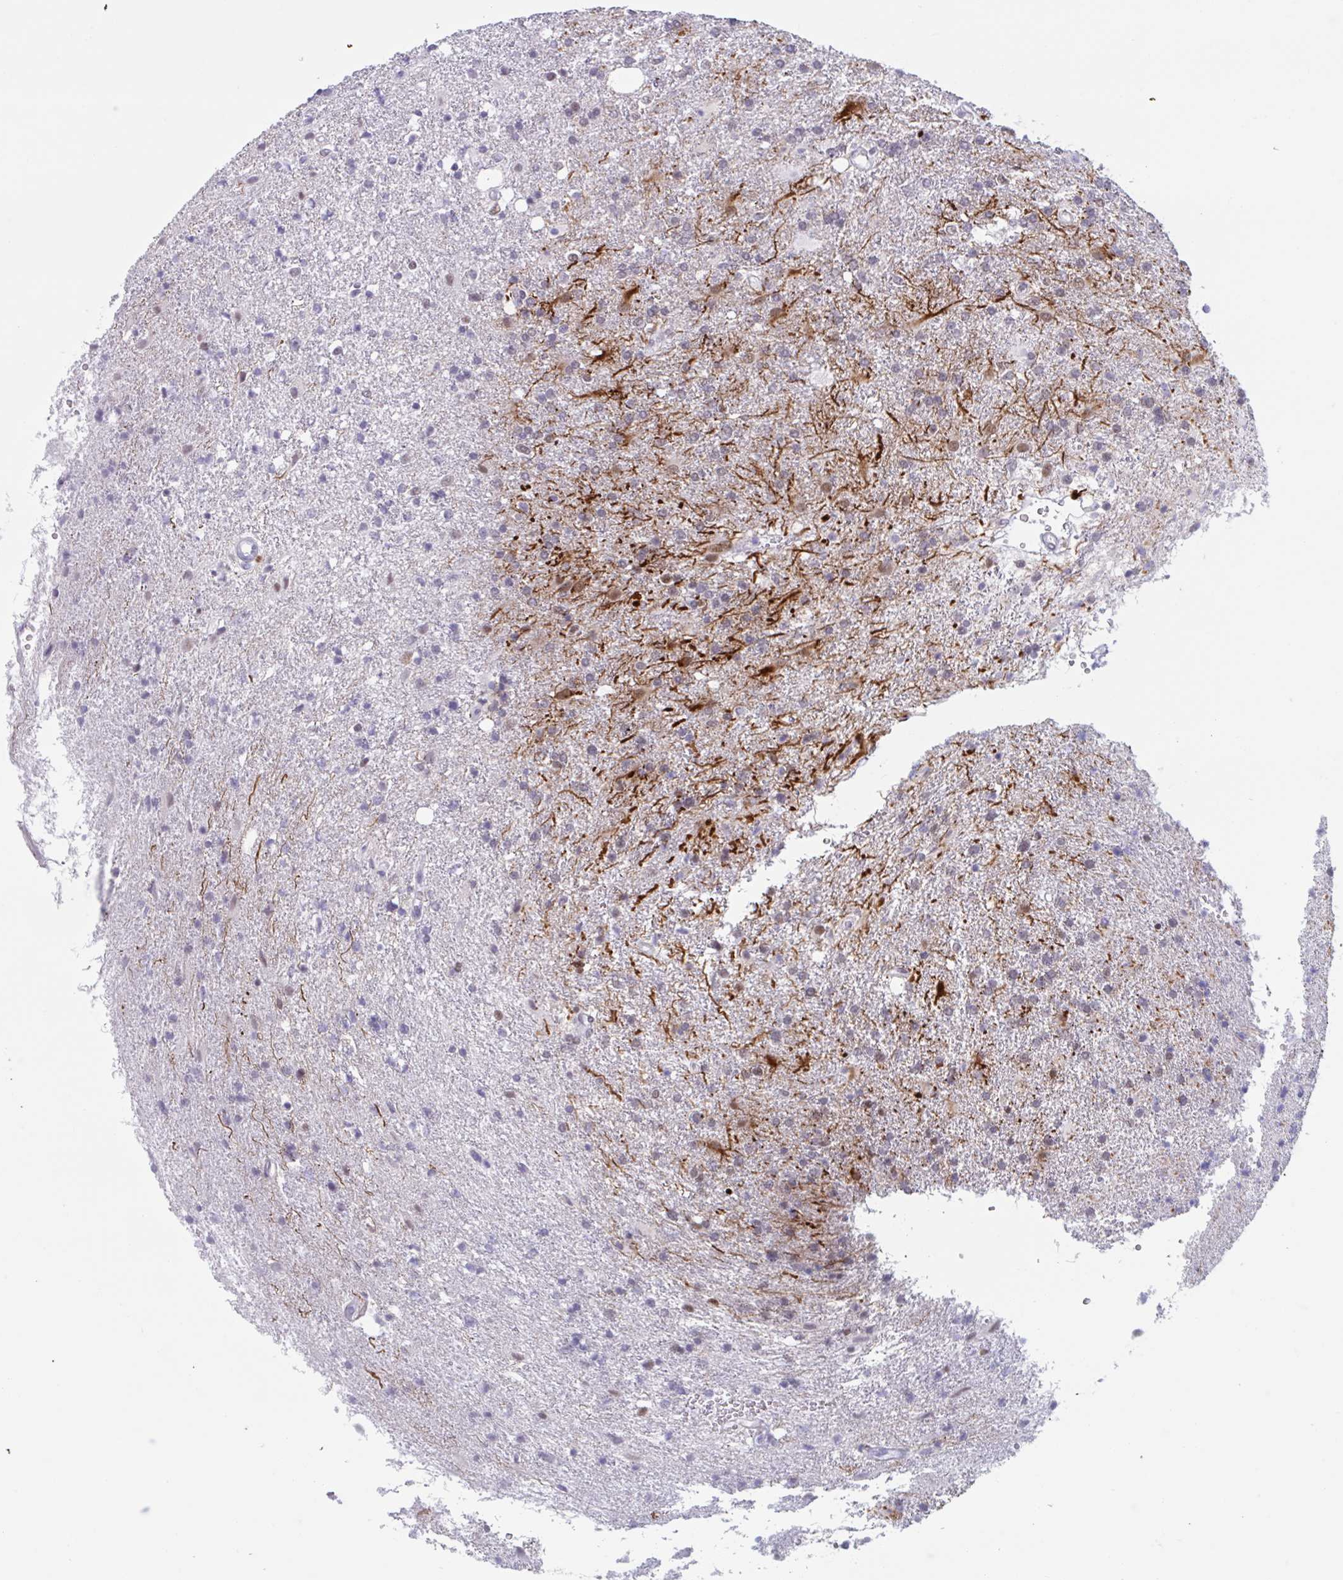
{"staining": {"intensity": "negative", "quantity": "none", "location": "none"}, "tissue": "glioma", "cell_type": "Tumor cells", "image_type": "cancer", "snomed": [{"axis": "morphology", "description": "Glioma, malignant, High grade"}, {"axis": "topography", "description": "Brain"}], "caption": "Immunohistochemistry of human glioma shows no staining in tumor cells.", "gene": "MSMB", "patient": {"sex": "male", "age": 56}}